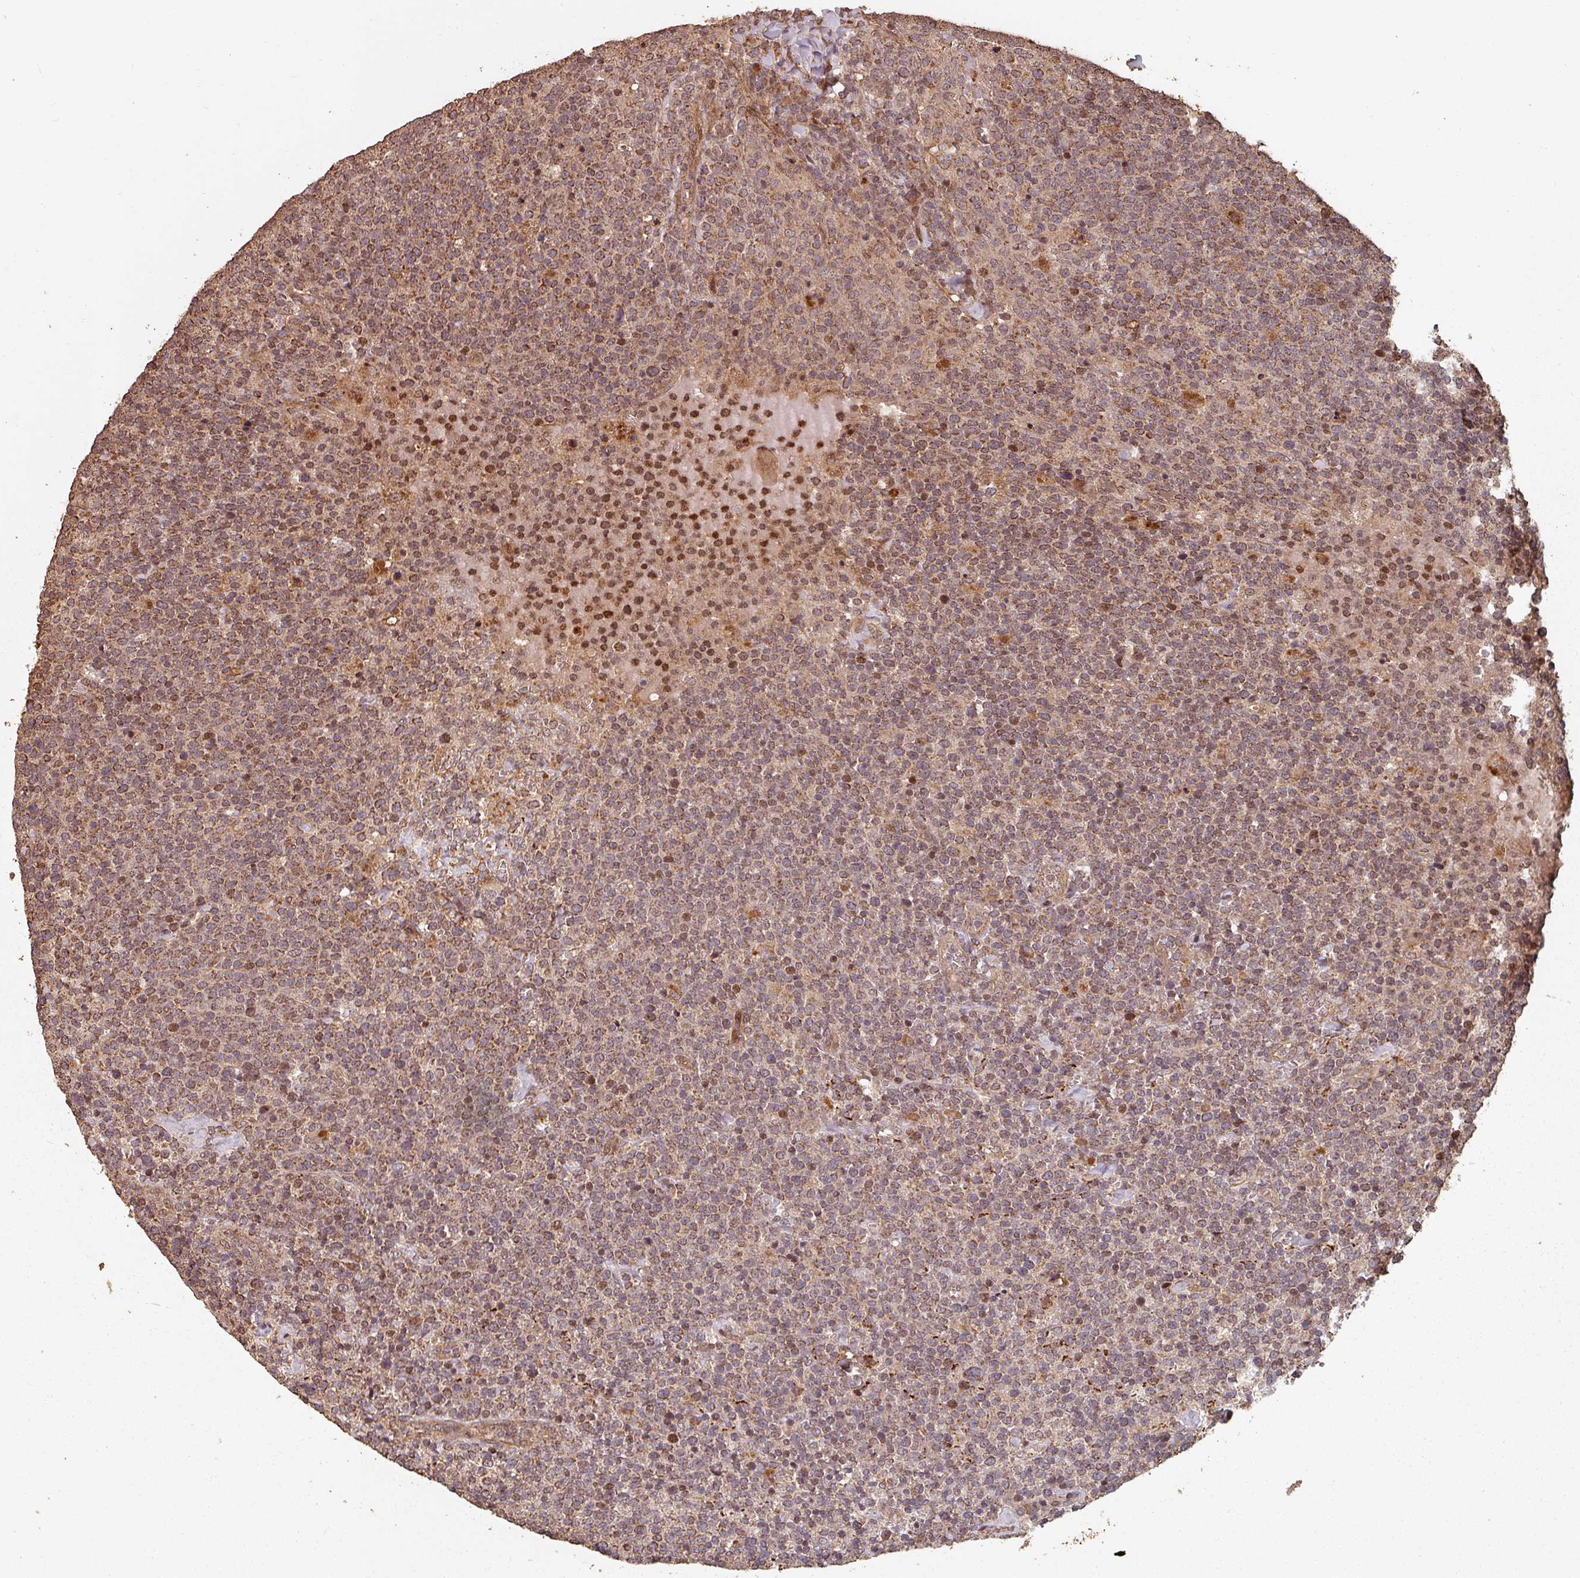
{"staining": {"intensity": "moderate", "quantity": ">75%", "location": "cytoplasmic/membranous,nuclear"}, "tissue": "lymphoma", "cell_type": "Tumor cells", "image_type": "cancer", "snomed": [{"axis": "morphology", "description": "Malignant lymphoma, non-Hodgkin's type, High grade"}, {"axis": "topography", "description": "Lymph node"}], "caption": "This is a histology image of immunohistochemistry staining of malignant lymphoma, non-Hodgkin's type (high-grade), which shows moderate positivity in the cytoplasmic/membranous and nuclear of tumor cells.", "gene": "EID1", "patient": {"sex": "male", "age": 61}}